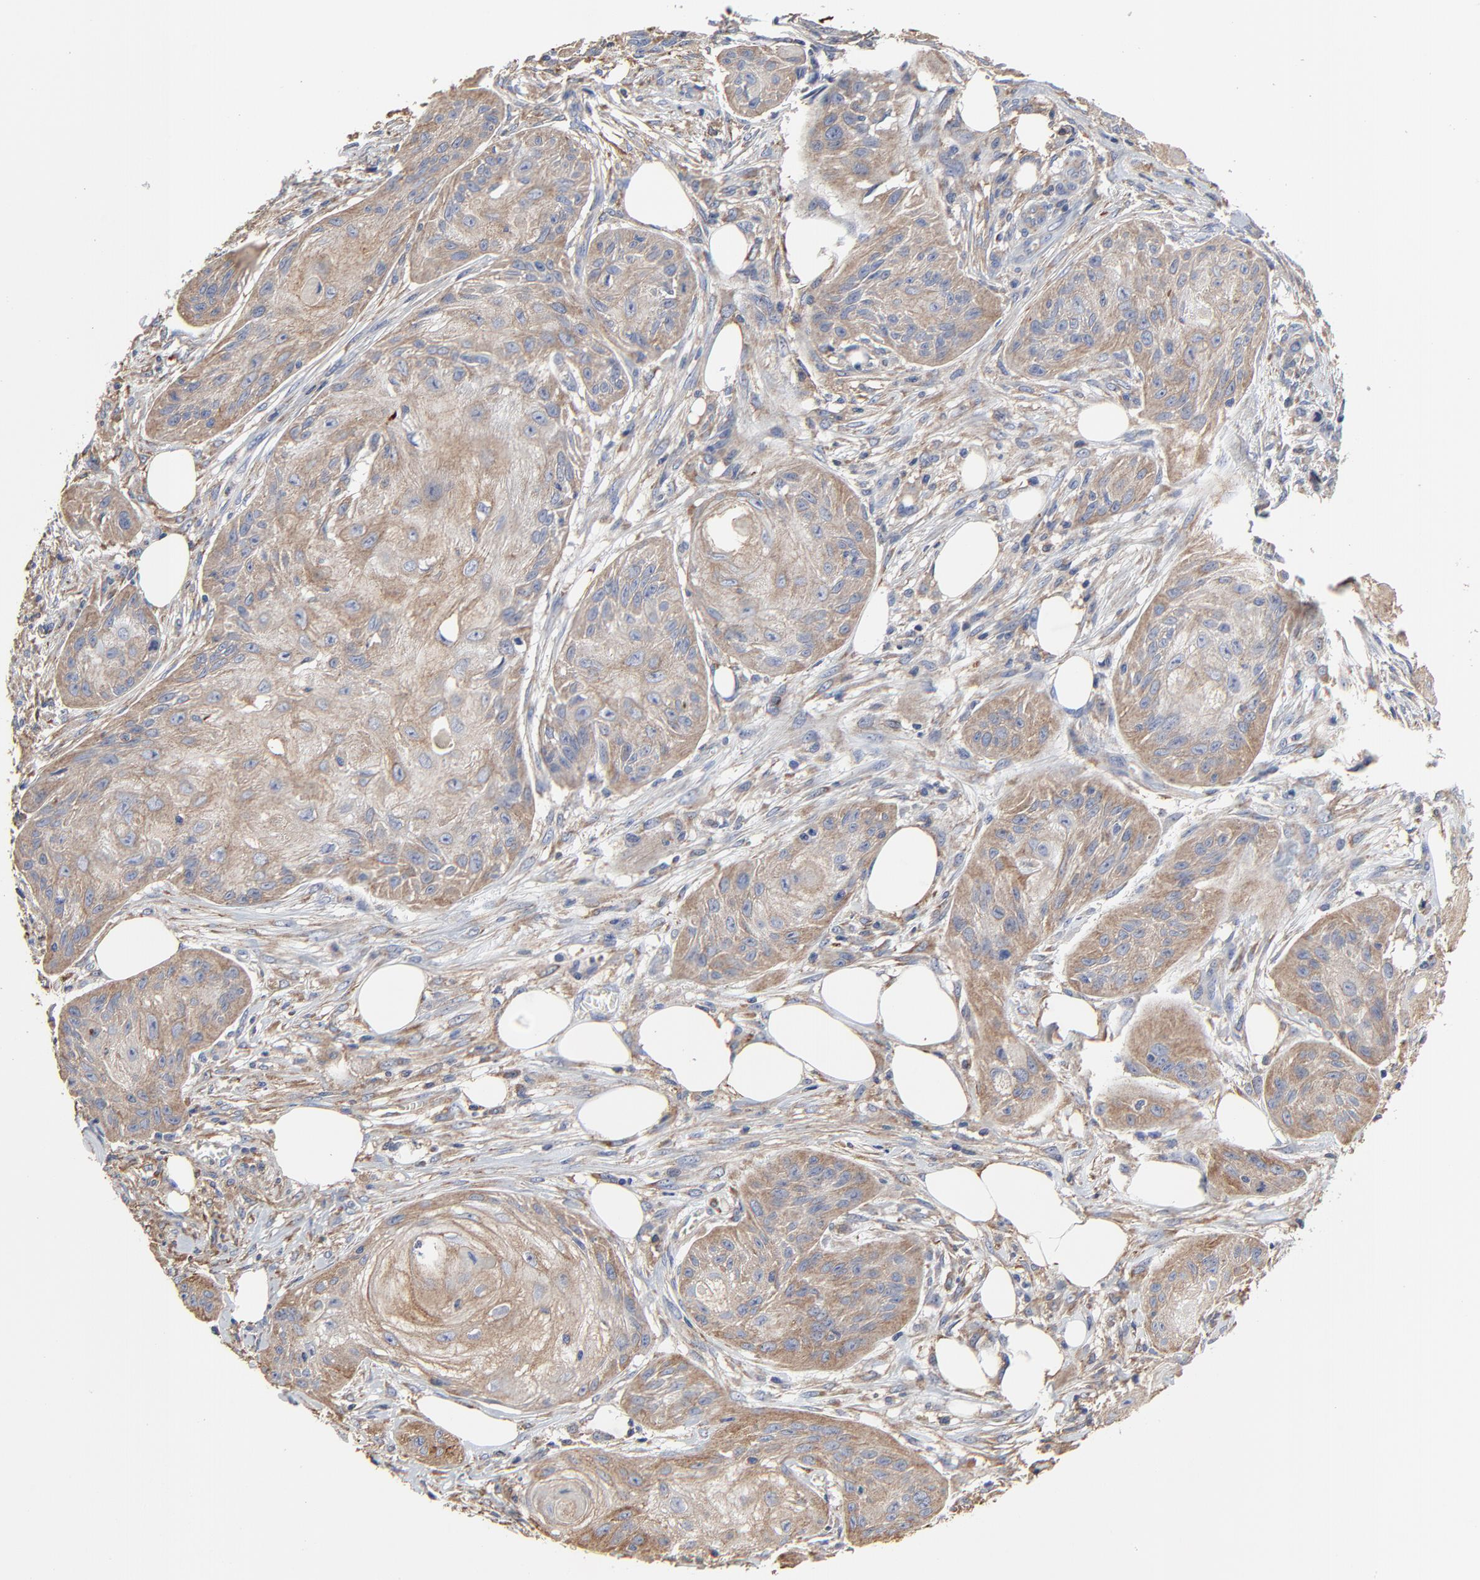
{"staining": {"intensity": "moderate", "quantity": ">75%", "location": "cytoplasmic/membranous"}, "tissue": "skin cancer", "cell_type": "Tumor cells", "image_type": "cancer", "snomed": [{"axis": "morphology", "description": "Squamous cell carcinoma, NOS"}, {"axis": "topography", "description": "Skin"}], "caption": "Tumor cells demonstrate medium levels of moderate cytoplasmic/membranous expression in approximately >75% of cells in skin squamous cell carcinoma. (brown staining indicates protein expression, while blue staining denotes nuclei).", "gene": "NXF3", "patient": {"sex": "female", "age": 88}}